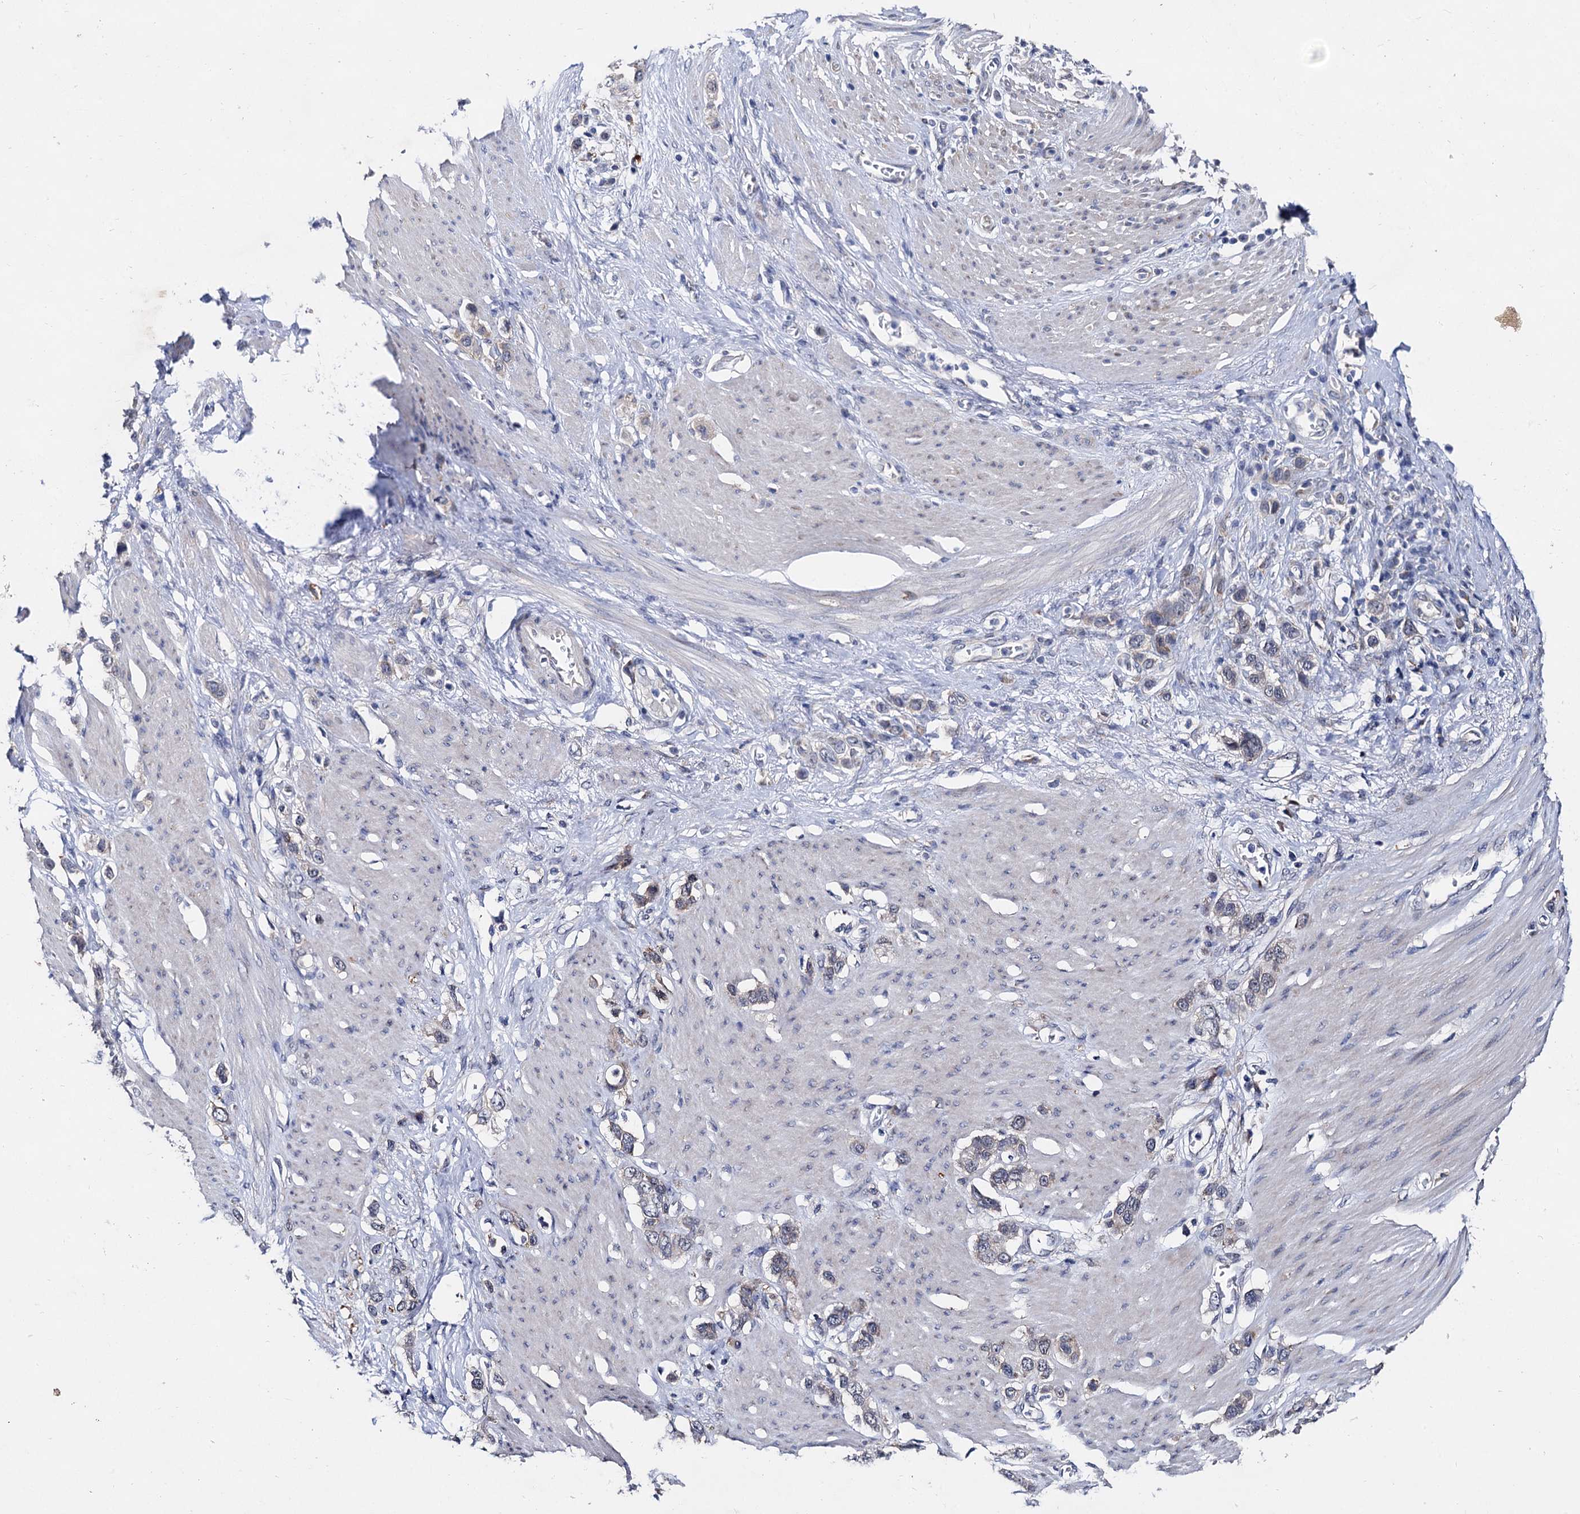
{"staining": {"intensity": "negative", "quantity": "none", "location": "none"}, "tissue": "stomach cancer", "cell_type": "Tumor cells", "image_type": "cancer", "snomed": [{"axis": "morphology", "description": "Adenocarcinoma, NOS"}, {"axis": "morphology", "description": "Adenocarcinoma, High grade"}, {"axis": "topography", "description": "Stomach, upper"}, {"axis": "topography", "description": "Stomach, lower"}], "caption": "A high-resolution micrograph shows IHC staining of stomach cancer, which reveals no significant expression in tumor cells. (DAB (3,3'-diaminobenzidine) immunohistochemistry with hematoxylin counter stain).", "gene": "CAPRIN2", "patient": {"sex": "female", "age": 65}}